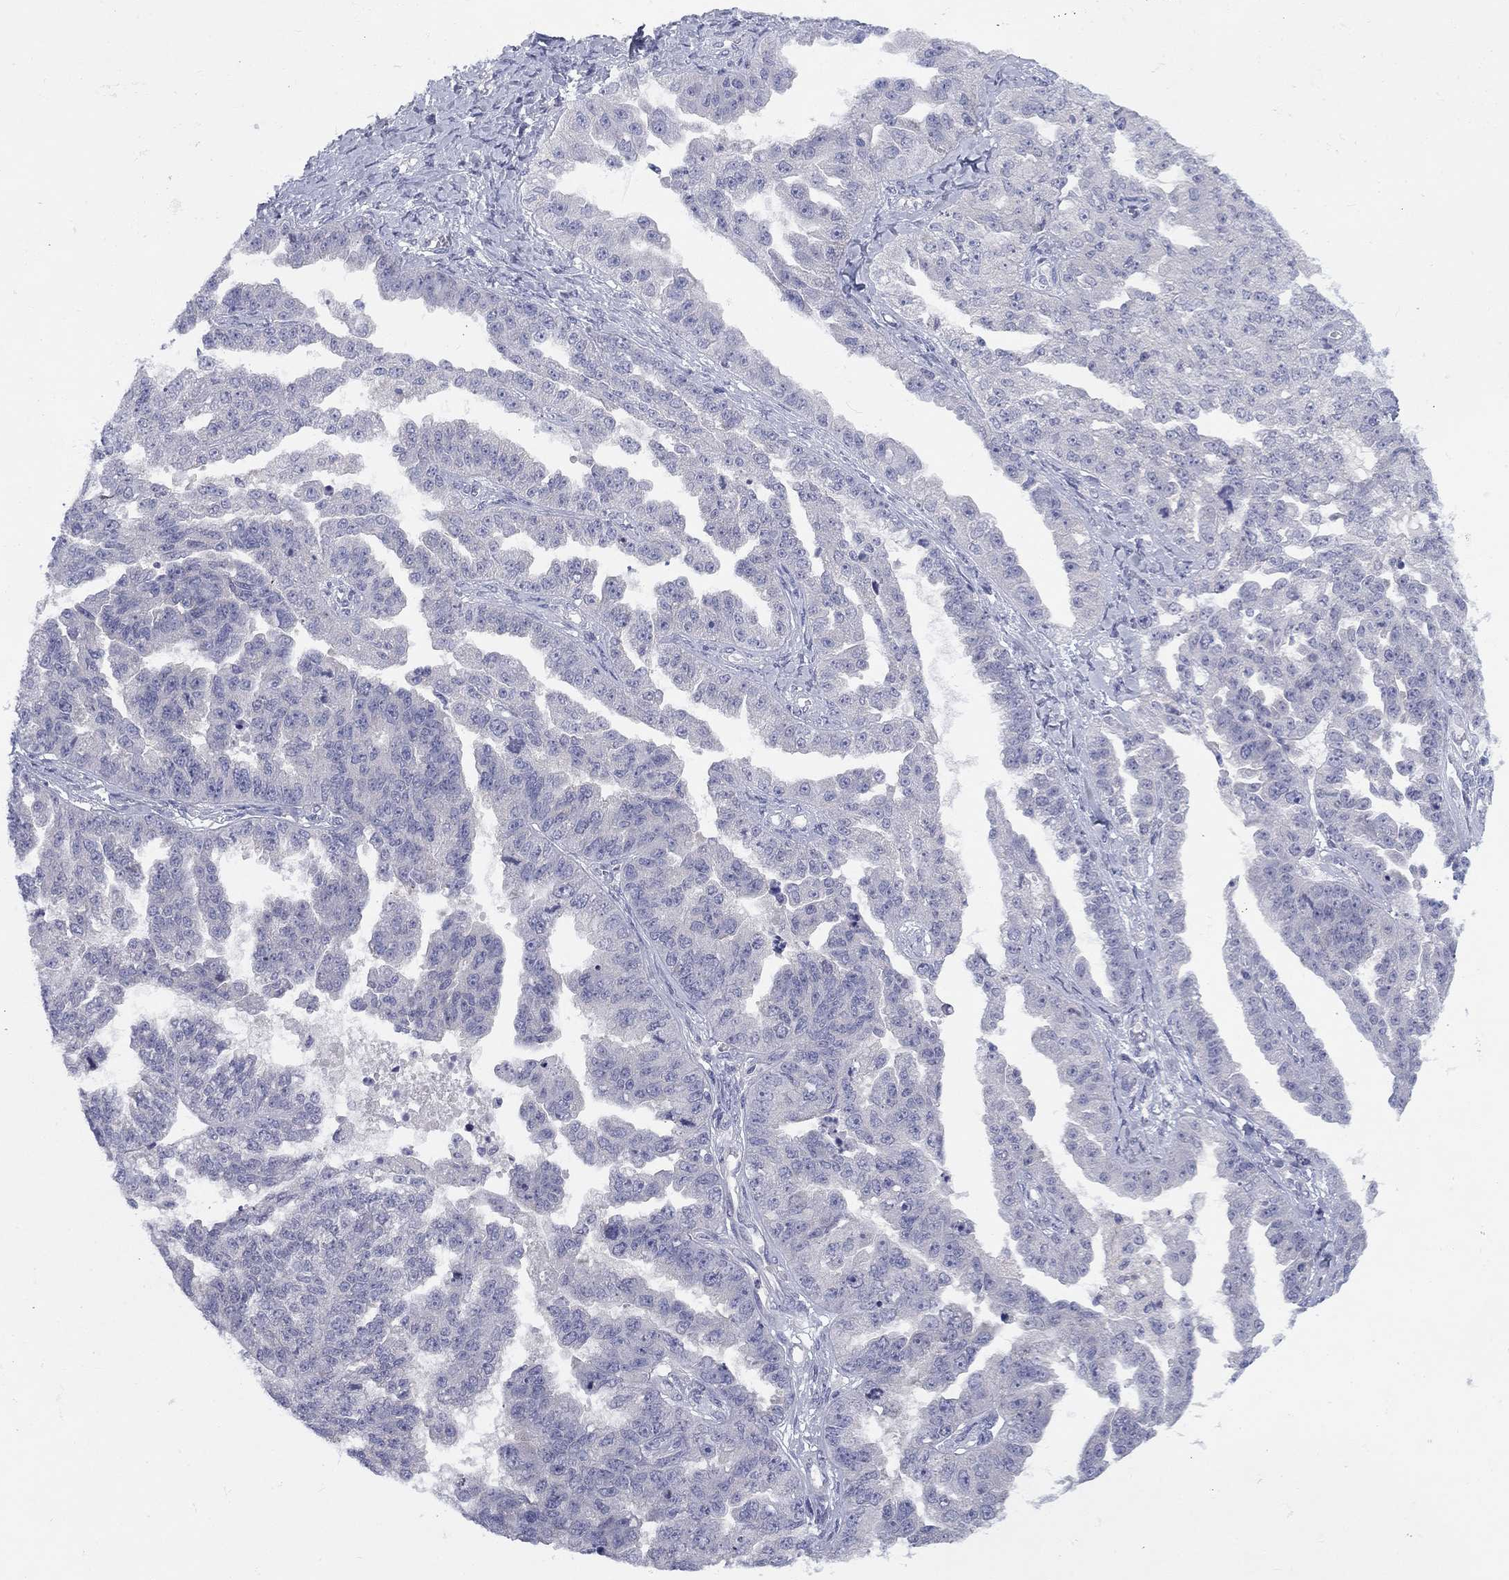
{"staining": {"intensity": "negative", "quantity": "none", "location": "none"}, "tissue": "ovarian cancer", "cell_type": "Tumor cells", "image_type": "cancer", "snomed": [{"axis": "morphology", "description": "Cystadenocarcinoma, serous, NOS"}, {"axis": "topography", "description": "Ovary"}], "caption": "Immunohistochemical staining of ovarian cancer reveals no significant expression in tumor cells. The staining was performed using DAB (3,3'-diaminobenzidine) to visualize the protein expression in brown, while the nuclei were stained in blue with hematoxylin (Magnification: 20x).", "gene": "CACNA1A", "patient": {"sex": "female", "age": 58}}